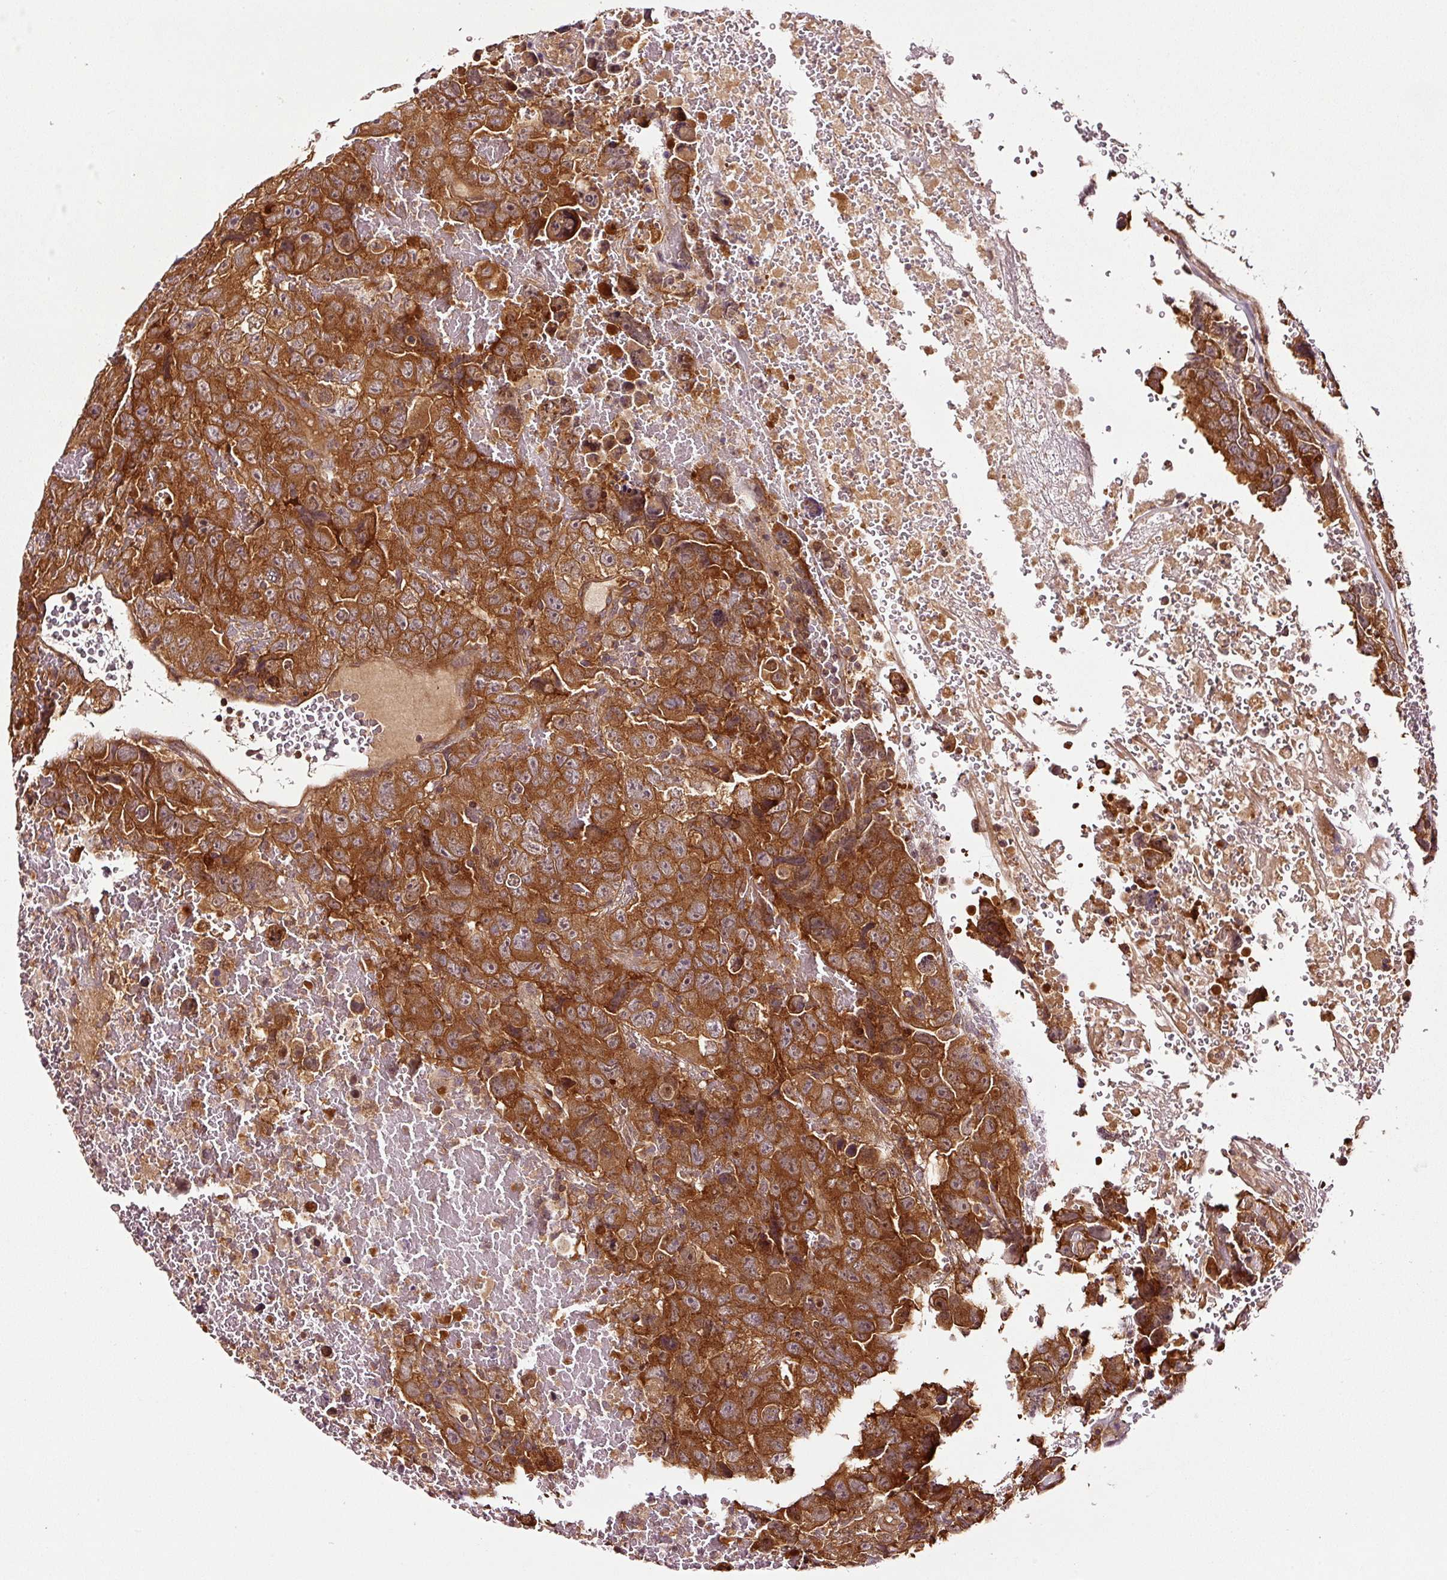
{"staining": {"intensity": "strong", "quantity": ">75%", "location": "cytoplasmic/membranous"}, "tissue": "testis cancer", "cell_type": "Tumor cells", "image_type": "cancer", "snomed": [{"axis": "morphology", "description": "Carcinoma, Embryonal, NOS"}, {"axis": "topography", "description": "Testis"}], "caption": "IHC histopathology image of human testis cancer stained for a protein (brown), which displays high levels of strong cytoplasmic/membranous expression in about >75% of tumor cells.", "gene": "METAP1", "patient": {"sex": "male", "age": 45}}